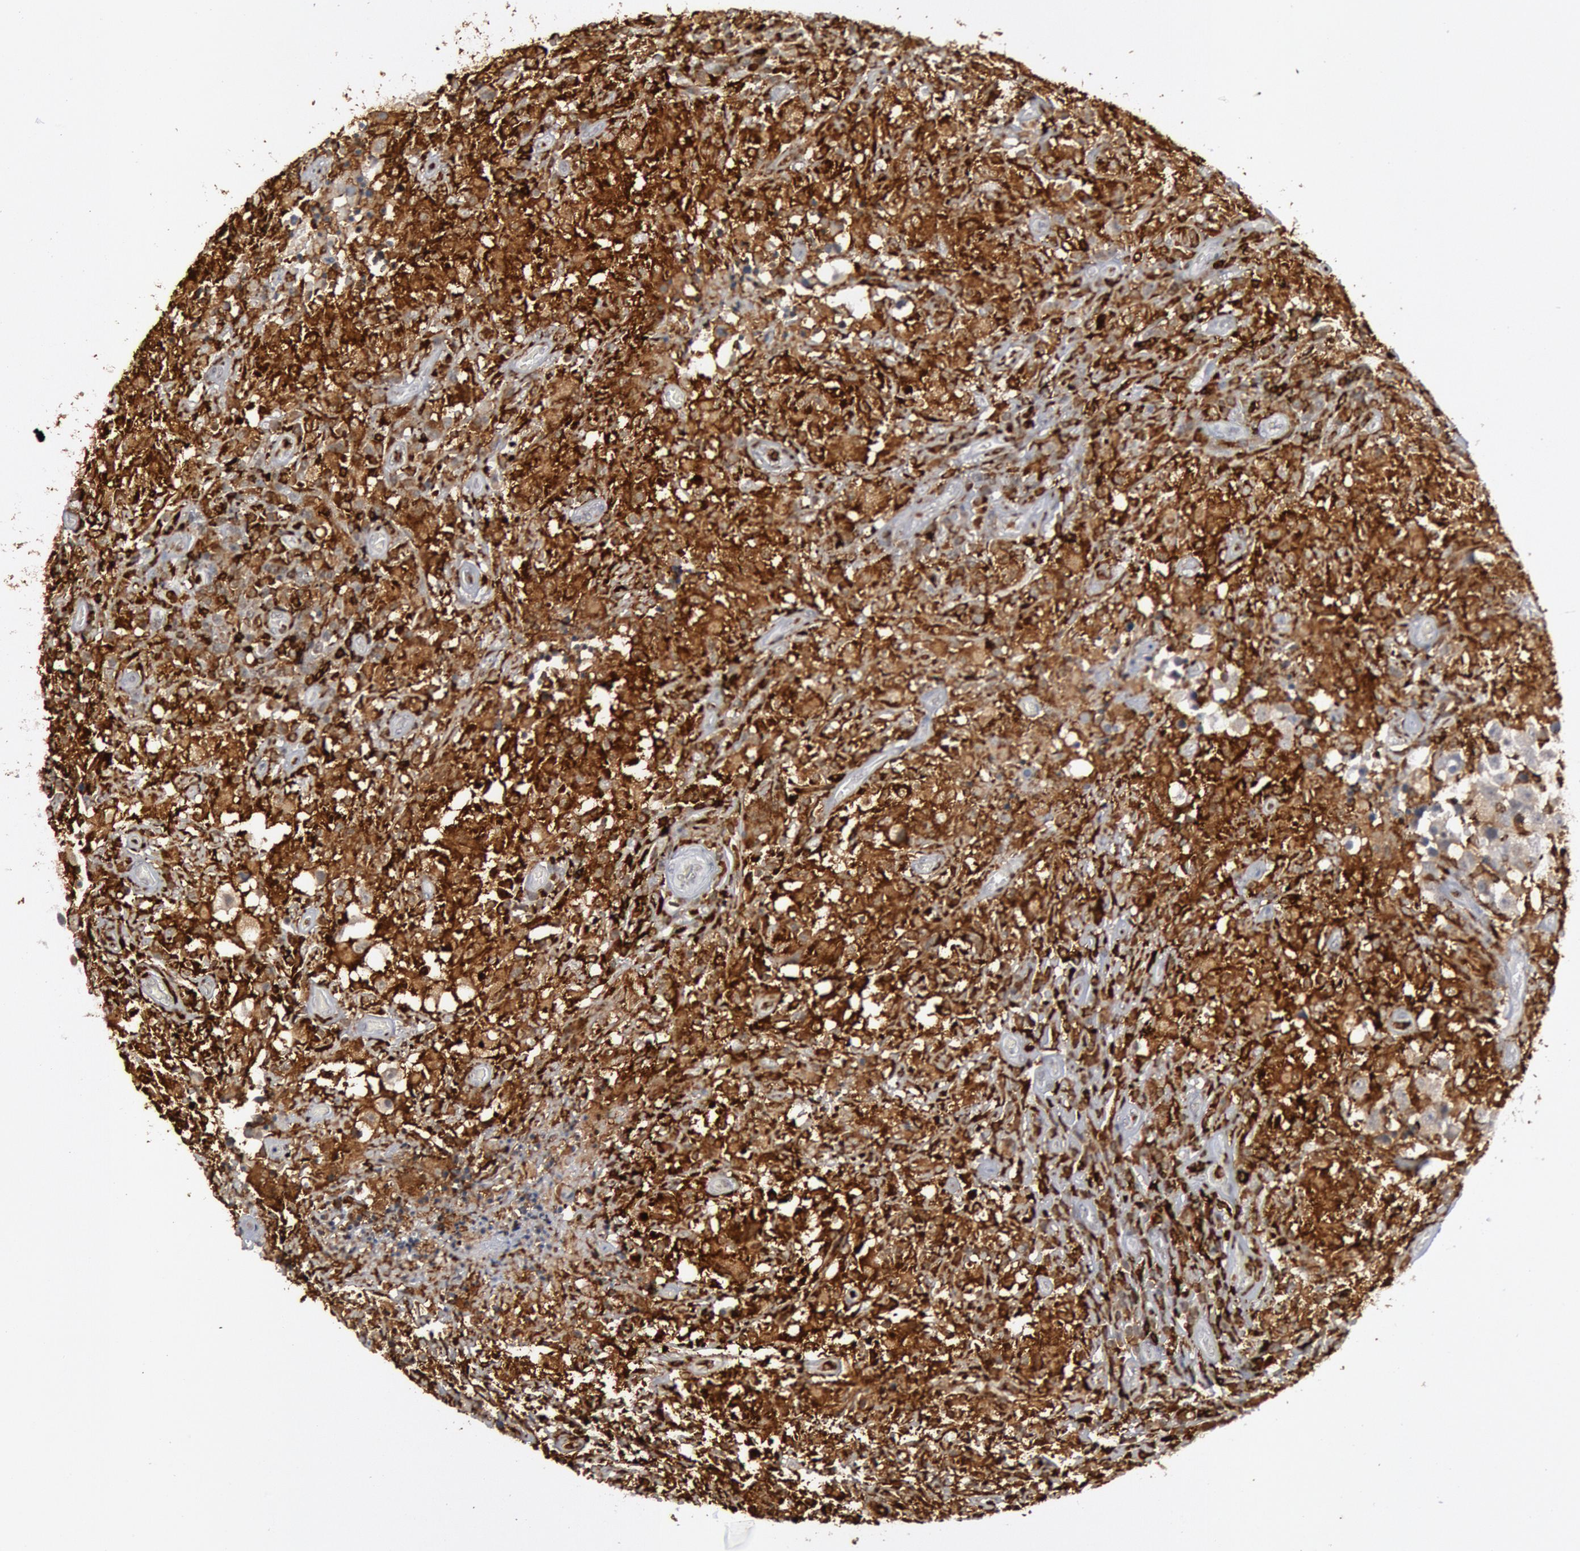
{"staining": {"intensity": "strong", "quantity": ">75%", "location": "cytoplasmic/membranous,nuclear"}, "tissue": "testis cancer", "cell_type": "Tumor cells", "image_type": "cancer", "snomed": [{"axis": "morphology", "description": "Seminoma, NOS"}, {"axis": "topography", "description": "Testis"}], "caption": "Protein expression by IHC exhibits strong cytoplasmic/membranous and nuclear positivity in approximately >75% of tumor cells in seminoma (testis). (brown staining indicates protein expression, while blue staining denotes nuclei).", "gene": "PTPN6", "patient": {"sex": "male", "age": 34}}